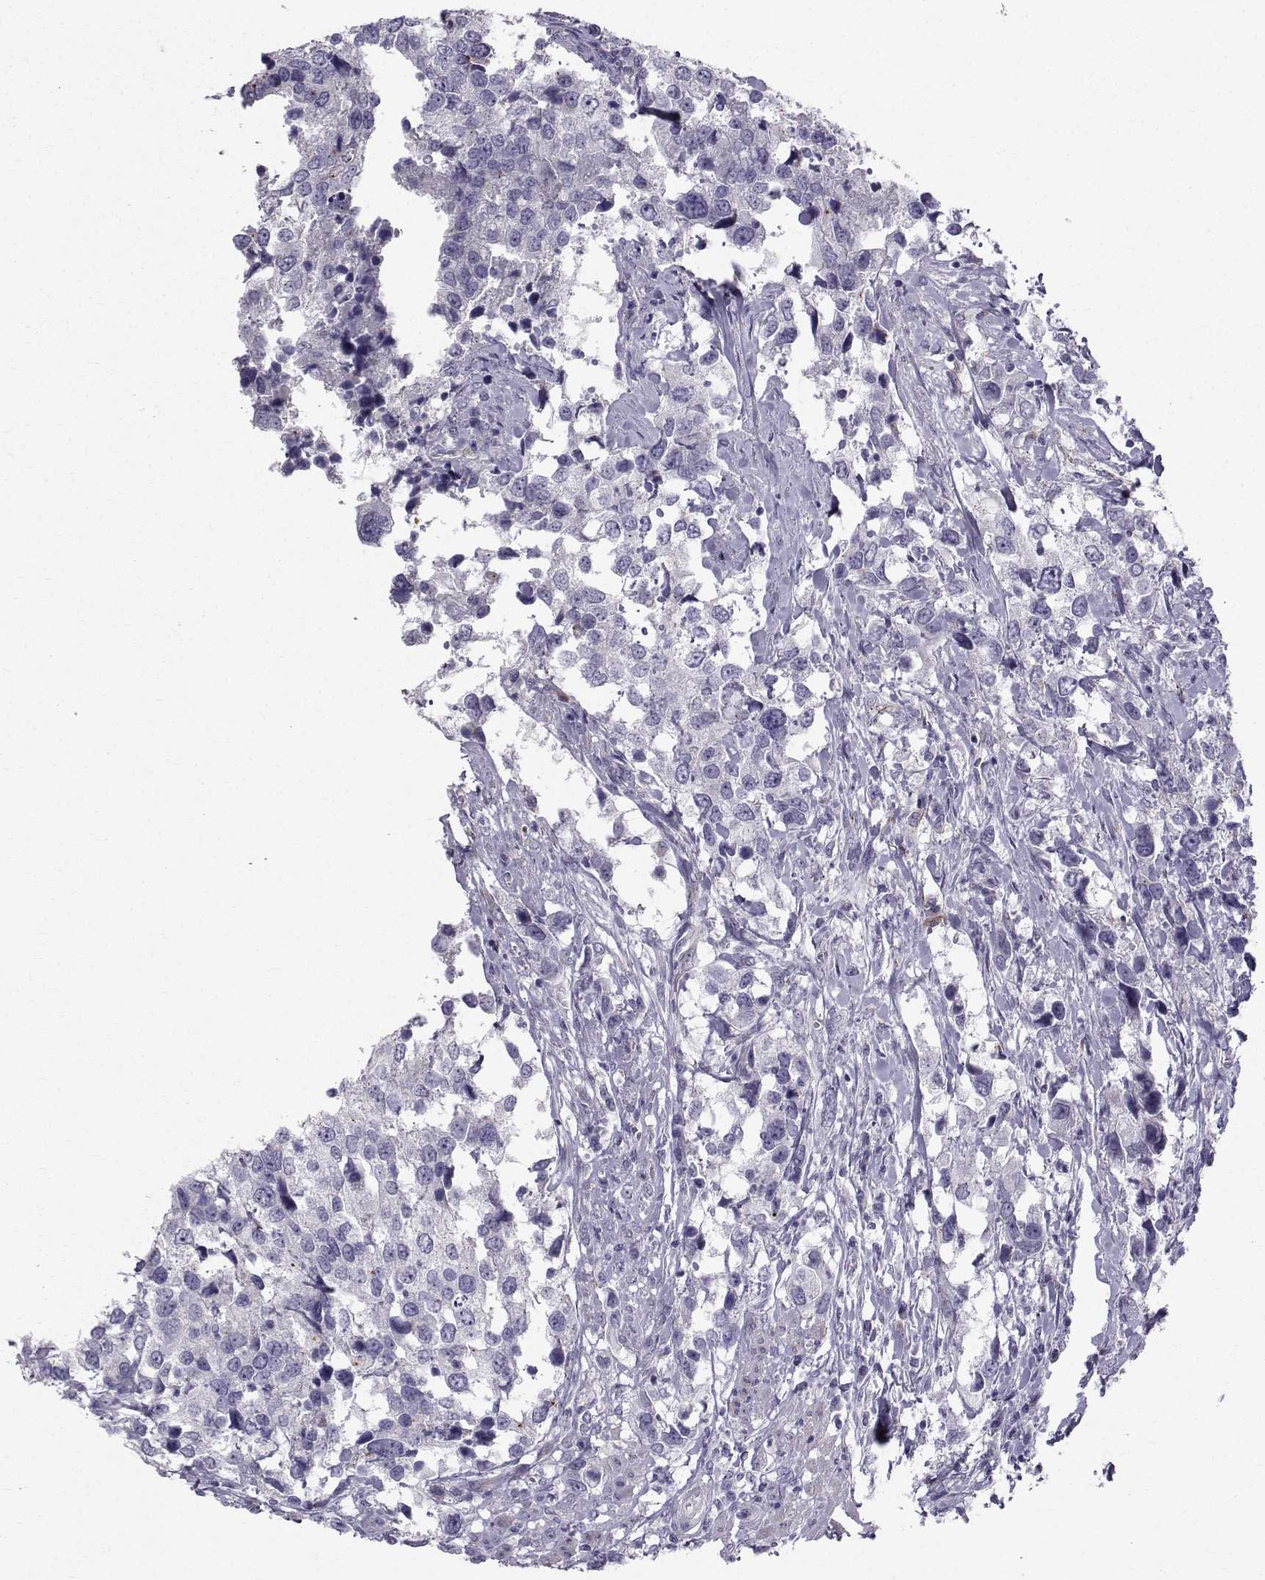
{"staining": {"intensity": "negative", "quantity": "none", "location": "none"}, "tissue": "urothelial cancer", "cell_type": "Tumor cells", "image_type": "cancer", "snomed": [{"axis": "morphology", "description": "Urothelial carcinoma, NOS"}, {"axis": "morphology", "description": "Urothelial carcinoma, High grade"}, {"axis": "topography", "description": "Urinary bladder"}], "caption": "High power microscopy image of an immunohistochemistry micrograph of urothelial carcinoma (high-grade), revealing no significant positivity in tumor cells. The staining was performed using DAB to visualize the protein expression in brown, while the nuclei were stained in blue with hematoxylin (Magnification: 20x).", "gene": "CALCR", "patient": {"sex": "male", "age": 63}}